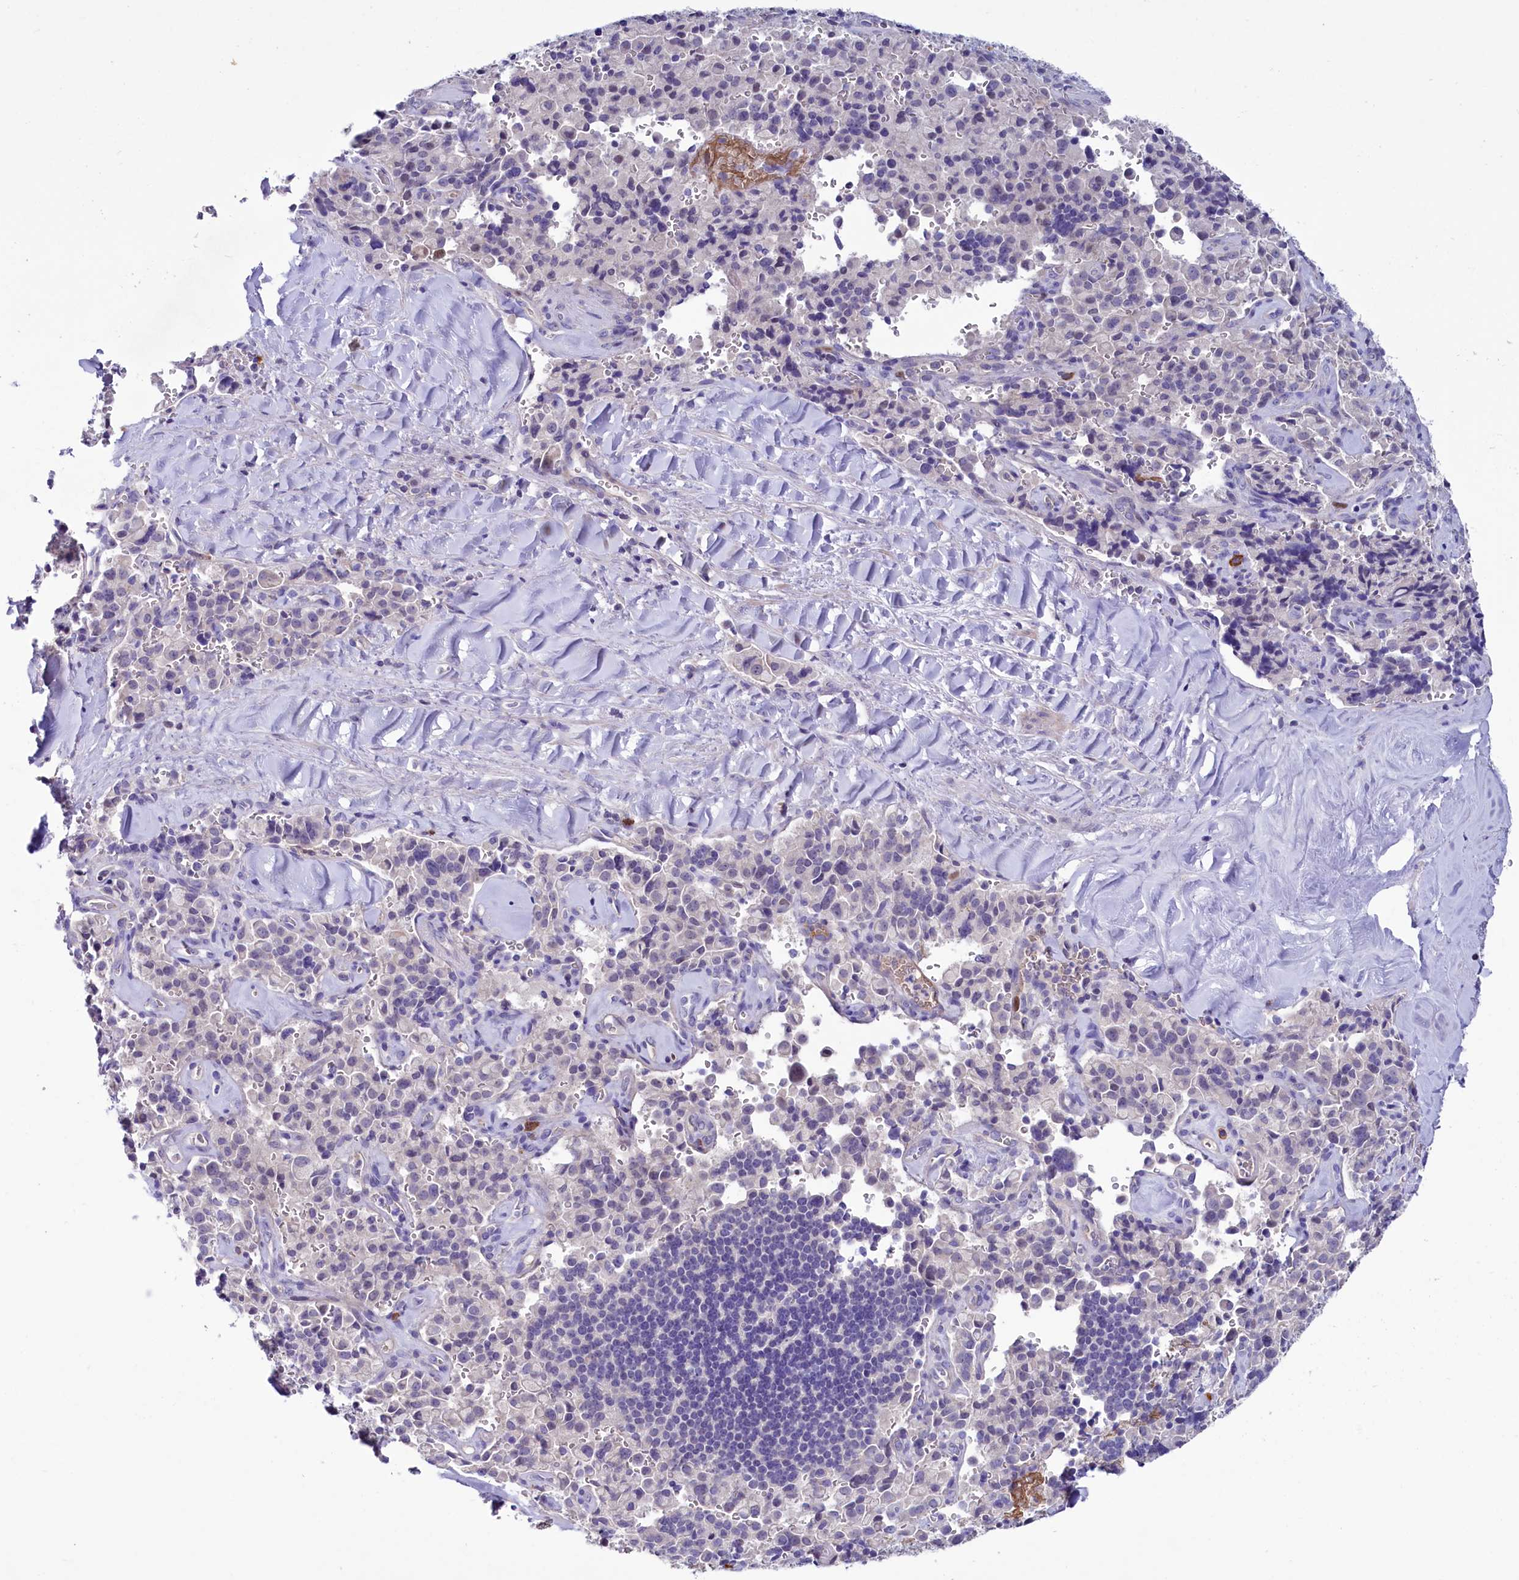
{"staining": {"intensity": "negative", "quantity": "none", "location": "none"}, "tissue": "pancreatic cancer", "cell_type": "Tumor cells", "image_type": "cancer", "snomed": [{"axis": "morphology", "description": "Adenocarcinoma, NOS"}, {"axis": "topography", "description": "Pancreas"}], "caption": "Photomicrograph shows no protein positivity in tumor cells of pancreatic cancer (adenocarcinoma) tissue. (DAB (3,3'-diaminobenzidine) IHC visualized using brightfield microscopy, high magnification).", "gene": "FAM111B", "patient": {"sex": "male", "age": 65}}